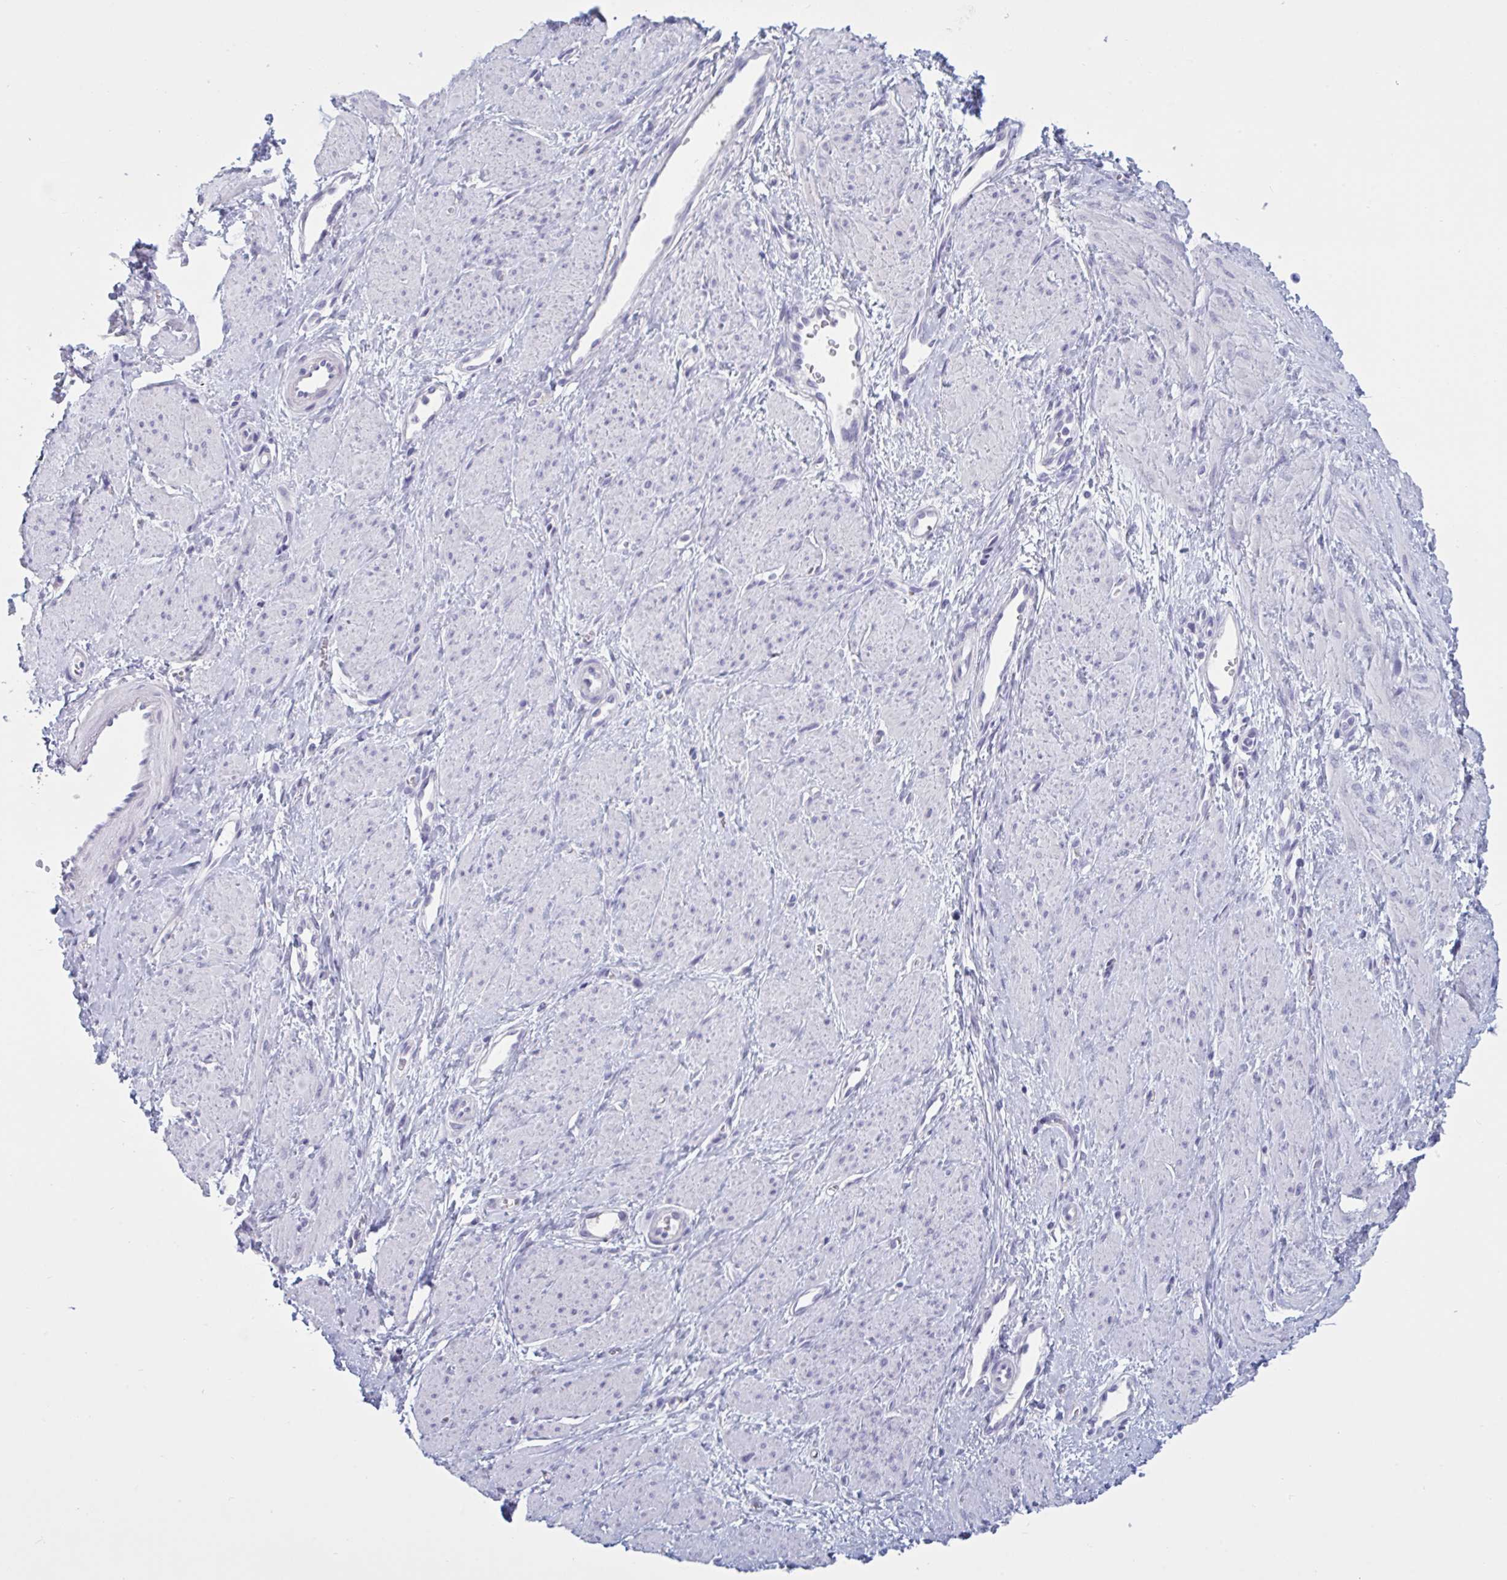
{"staining": {"intensity": "negative", "quantity": "none", "location": "none"}, "tissue": "smooth muscle", "cell_type": "Smooth muscle cells", "image_type": "normal", "snomed": [{"axis": "morphology", "description": "Normal tissue, NOS"}, {"axis": "topography", "description": "Smooth muscle"}, {"axis": "topography", "description": "Uterus"}], "caption": "Immunohistochemical staining of unremarkable smooth muscle demonstrates no significant positivity in smooth muscle cells.", "gene": "NDUFC2", "patient": {"sex": "female", "age": 39}}